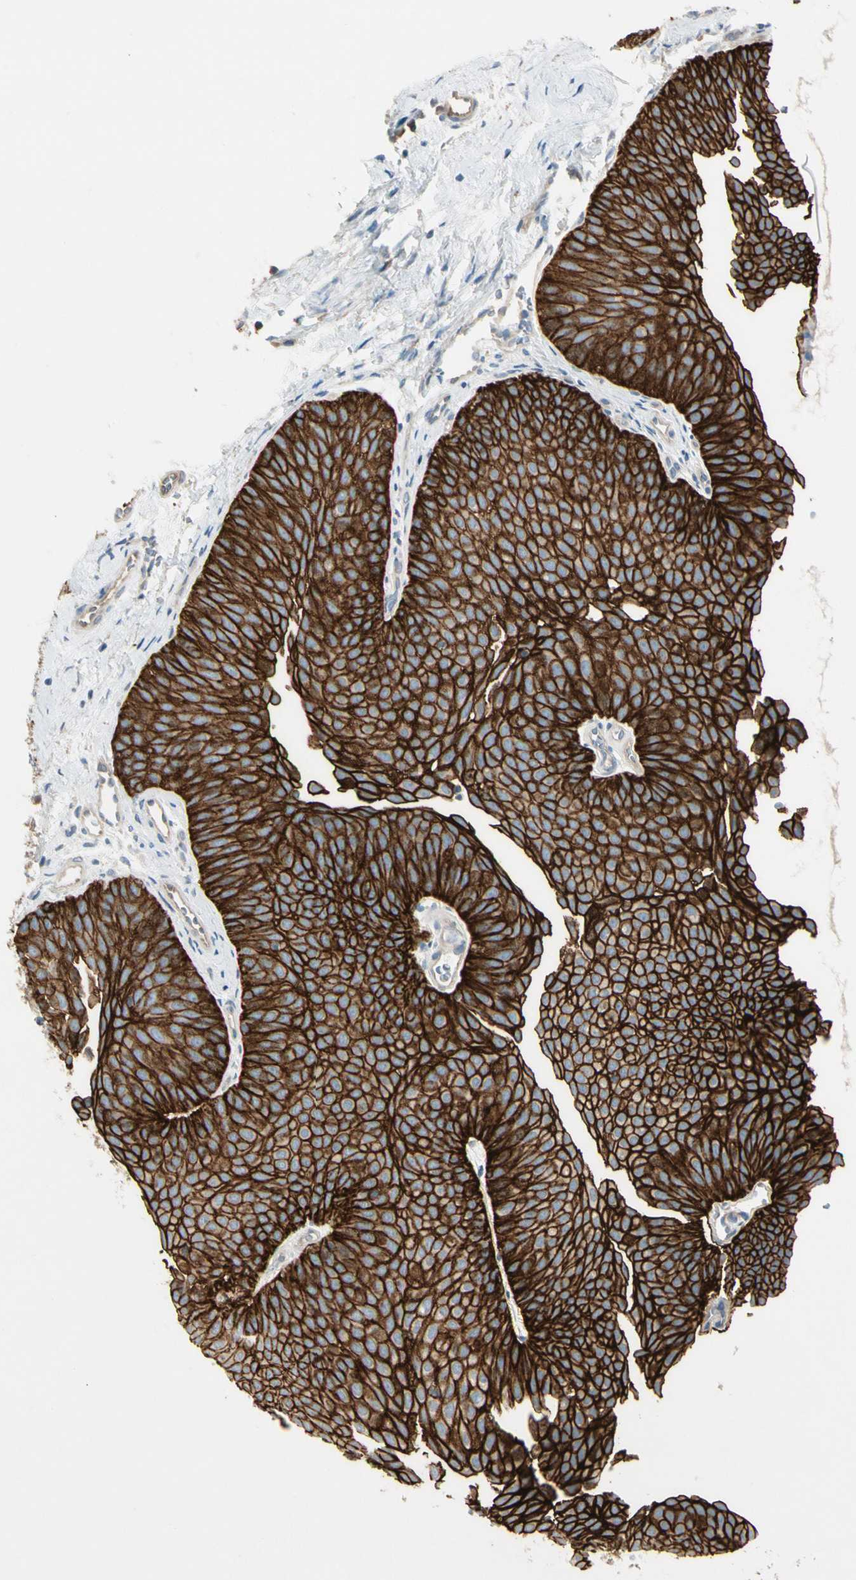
{"staining": {"intensity": "strong", "quantity": ">75%", "location": "cytoplasmic/membranous"}, "tissue": "urothelial cancer", "cell_type": "Tumor cells", "image_type": "cancer", "snomed": [{"axis": "morphology", "description": "Urothelial carcinoma, Low grade"}, {"axis": "topography", "description": "Urinary bladder"}], "caption": "Protein staining shows strong cytoplasmic/membranous positivity in about >75% of tumor cells in urothelial cancer. (Stains: DAB (3,3'-diaminobenzidine) in brown, nuclei in blue, Microscopy: brightfield microscopy at high magnification).", "gene": "ITGA3", "patient": {"sex": "female", "age": 60}}